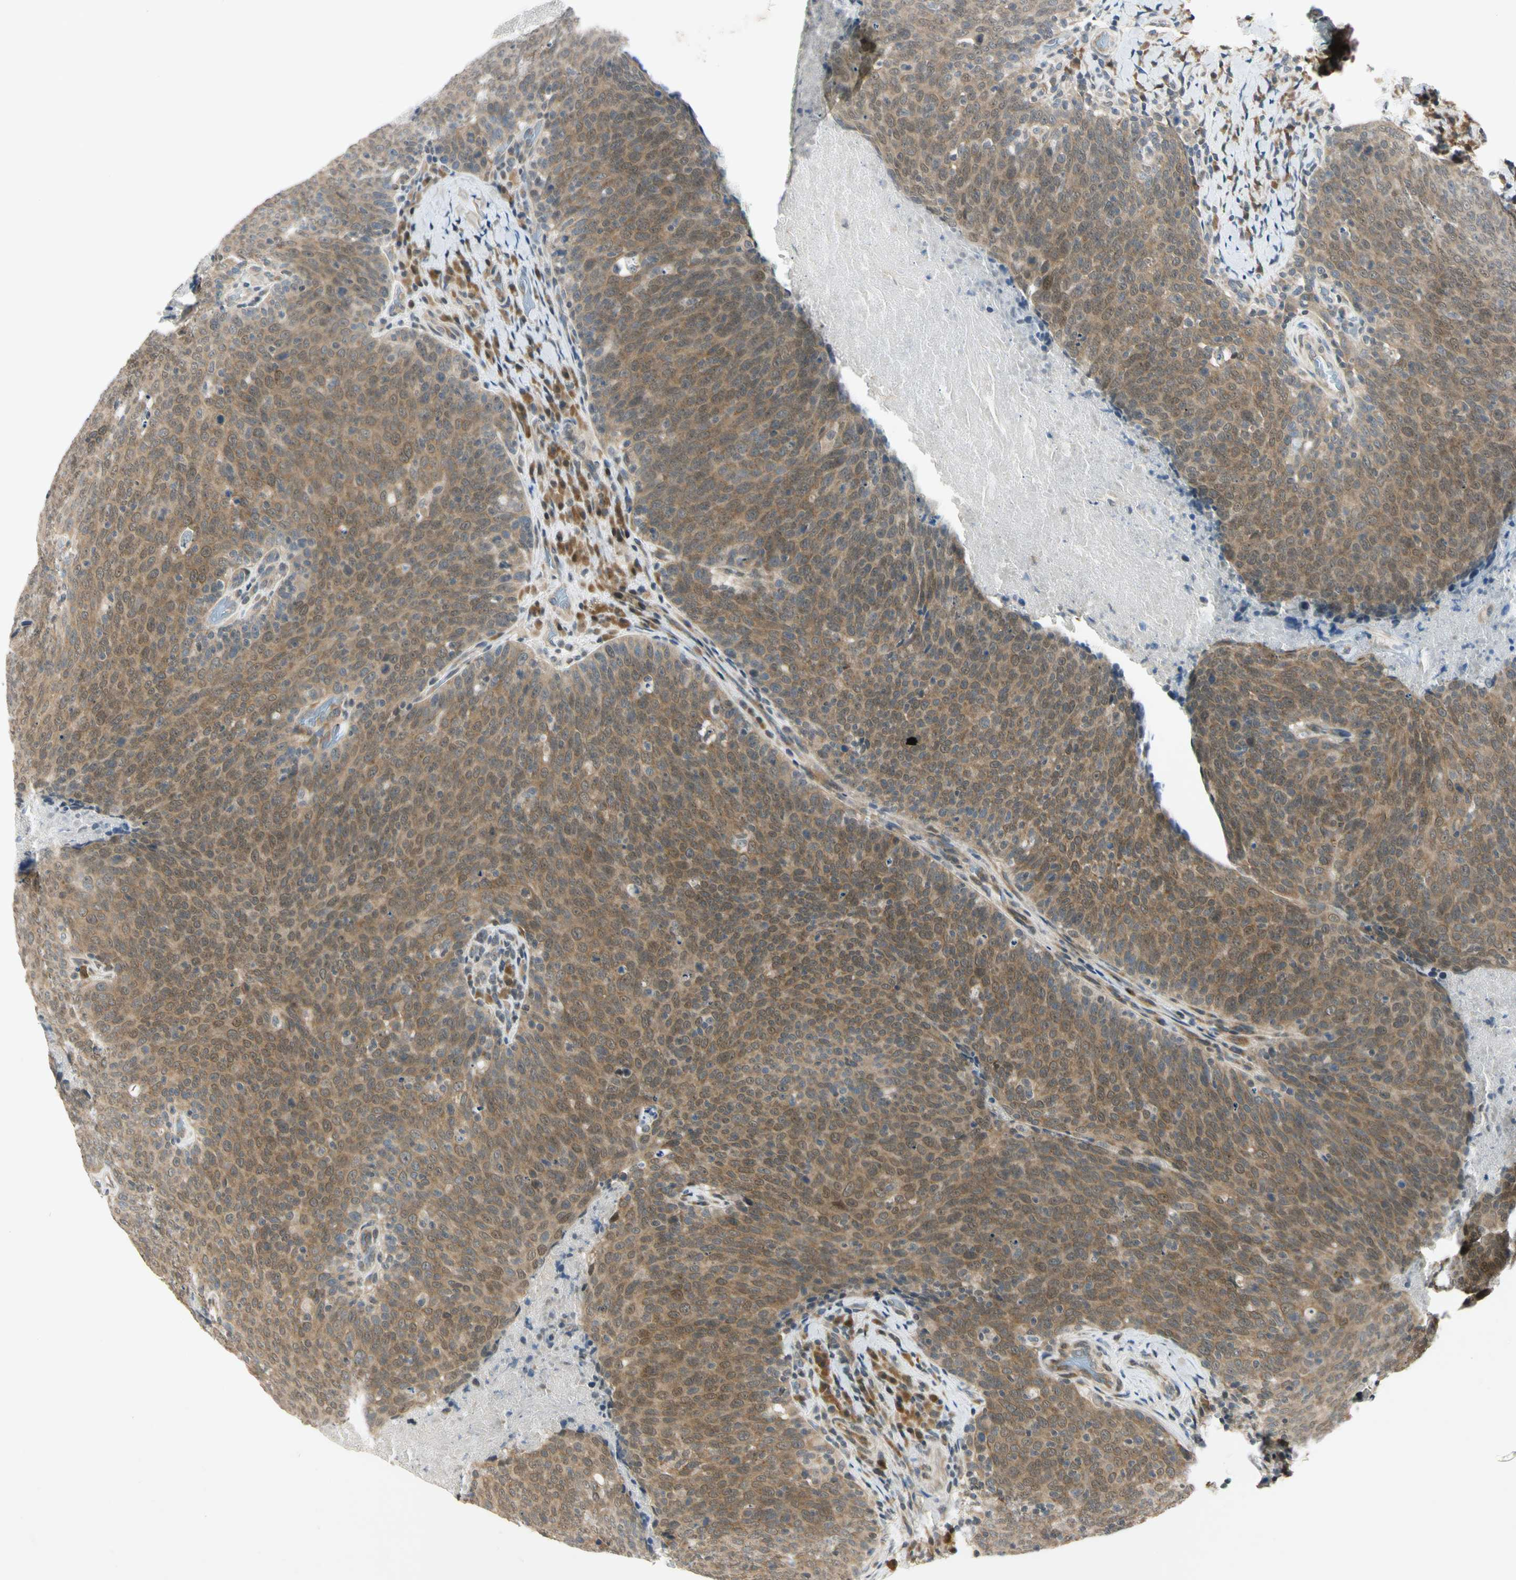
{"staining": {"intensity": "strong", "quantity": ">75%", "location": "cytoplasmic/membranous"}, "tissue": "head and neck cancer", "cell_type": "Tumor cells", "image_type": "cancer", "snomed": [{"axis": "morphology", "description": "Squamous cell carcinoma, NOS"}, {"axis": "morphology", "description": "Squamous cell carcinoma, metastatic, NOS"}, {"axis": "topography", "description": "Lymph node"}, {"axis": "topography", "description": "Head-Neck"}], "caption": "Immunohistochemical staining of human metastatic squamous cell carcinoma (head and neck) reveals strong cytoplasmic/membranous protein staining in about >75% of tumor cells.", "gene": "RPS6KB2", "patient": {"sex": "male", "age": 62}}